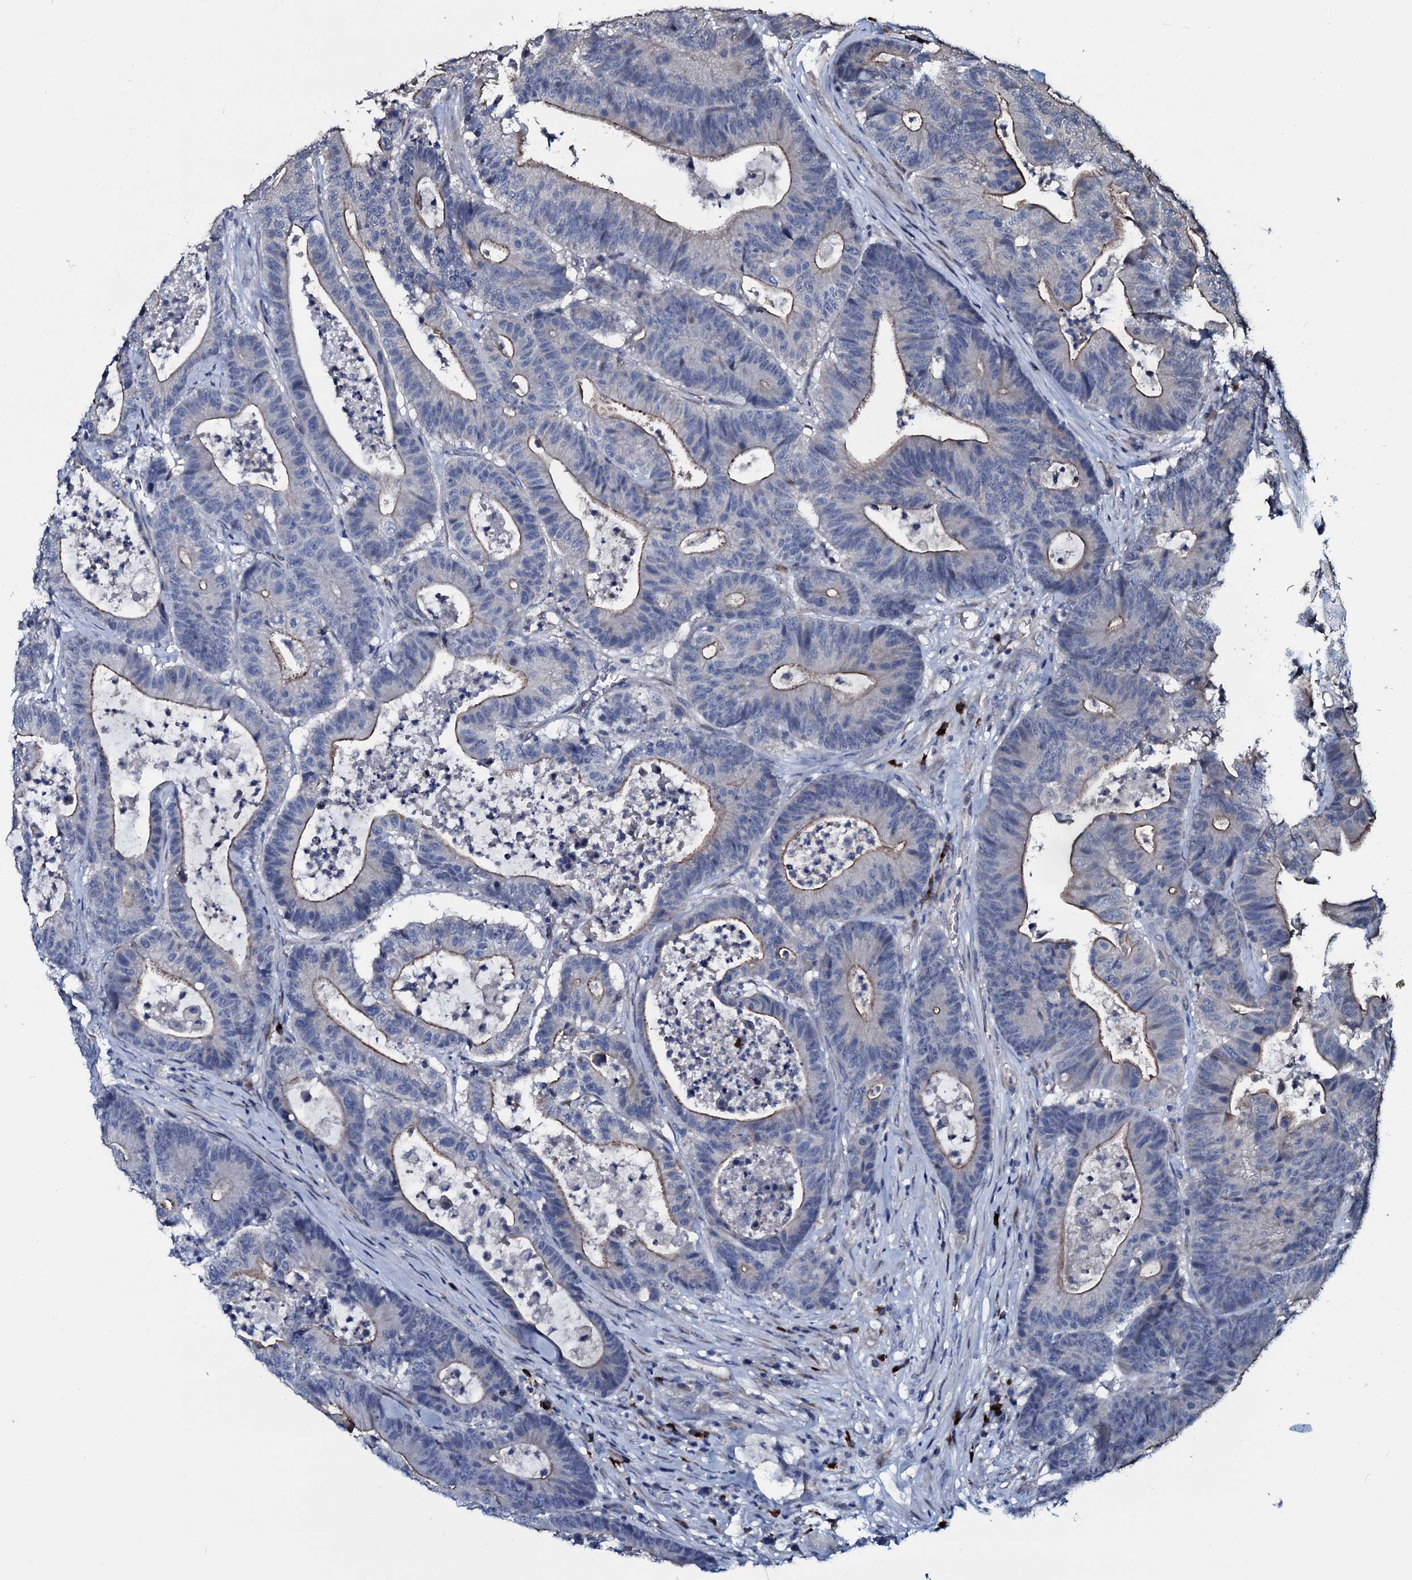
{"staining": {"intensity": "moderate", "quantity": "<25%", "location": "cytoplasmic/membranous"}, "tissue": "colorectal cancer", "cell_type": "Tumor cells", "image_type": "cancer", "snomed": [{"axis": "morphology", "description": "Adenocarcinoma, NOS"}, {"axis": "topography", "description": "Colon"}], "caption": "The photomicrograph reveals a brown stain indicating the presence of a protein in the cytoplasmic/membranous of tumor cells in colorectal adenocarcinoma. The staining was performed using DAB (3,3'-diaminobenzidine) to visualize the protein expression in brown, while the nuclei were stained in blue with hematoxylin (Magnification: 20x).", "gene": "IL12B", "patient": {"sex": "female", "age": 84}}